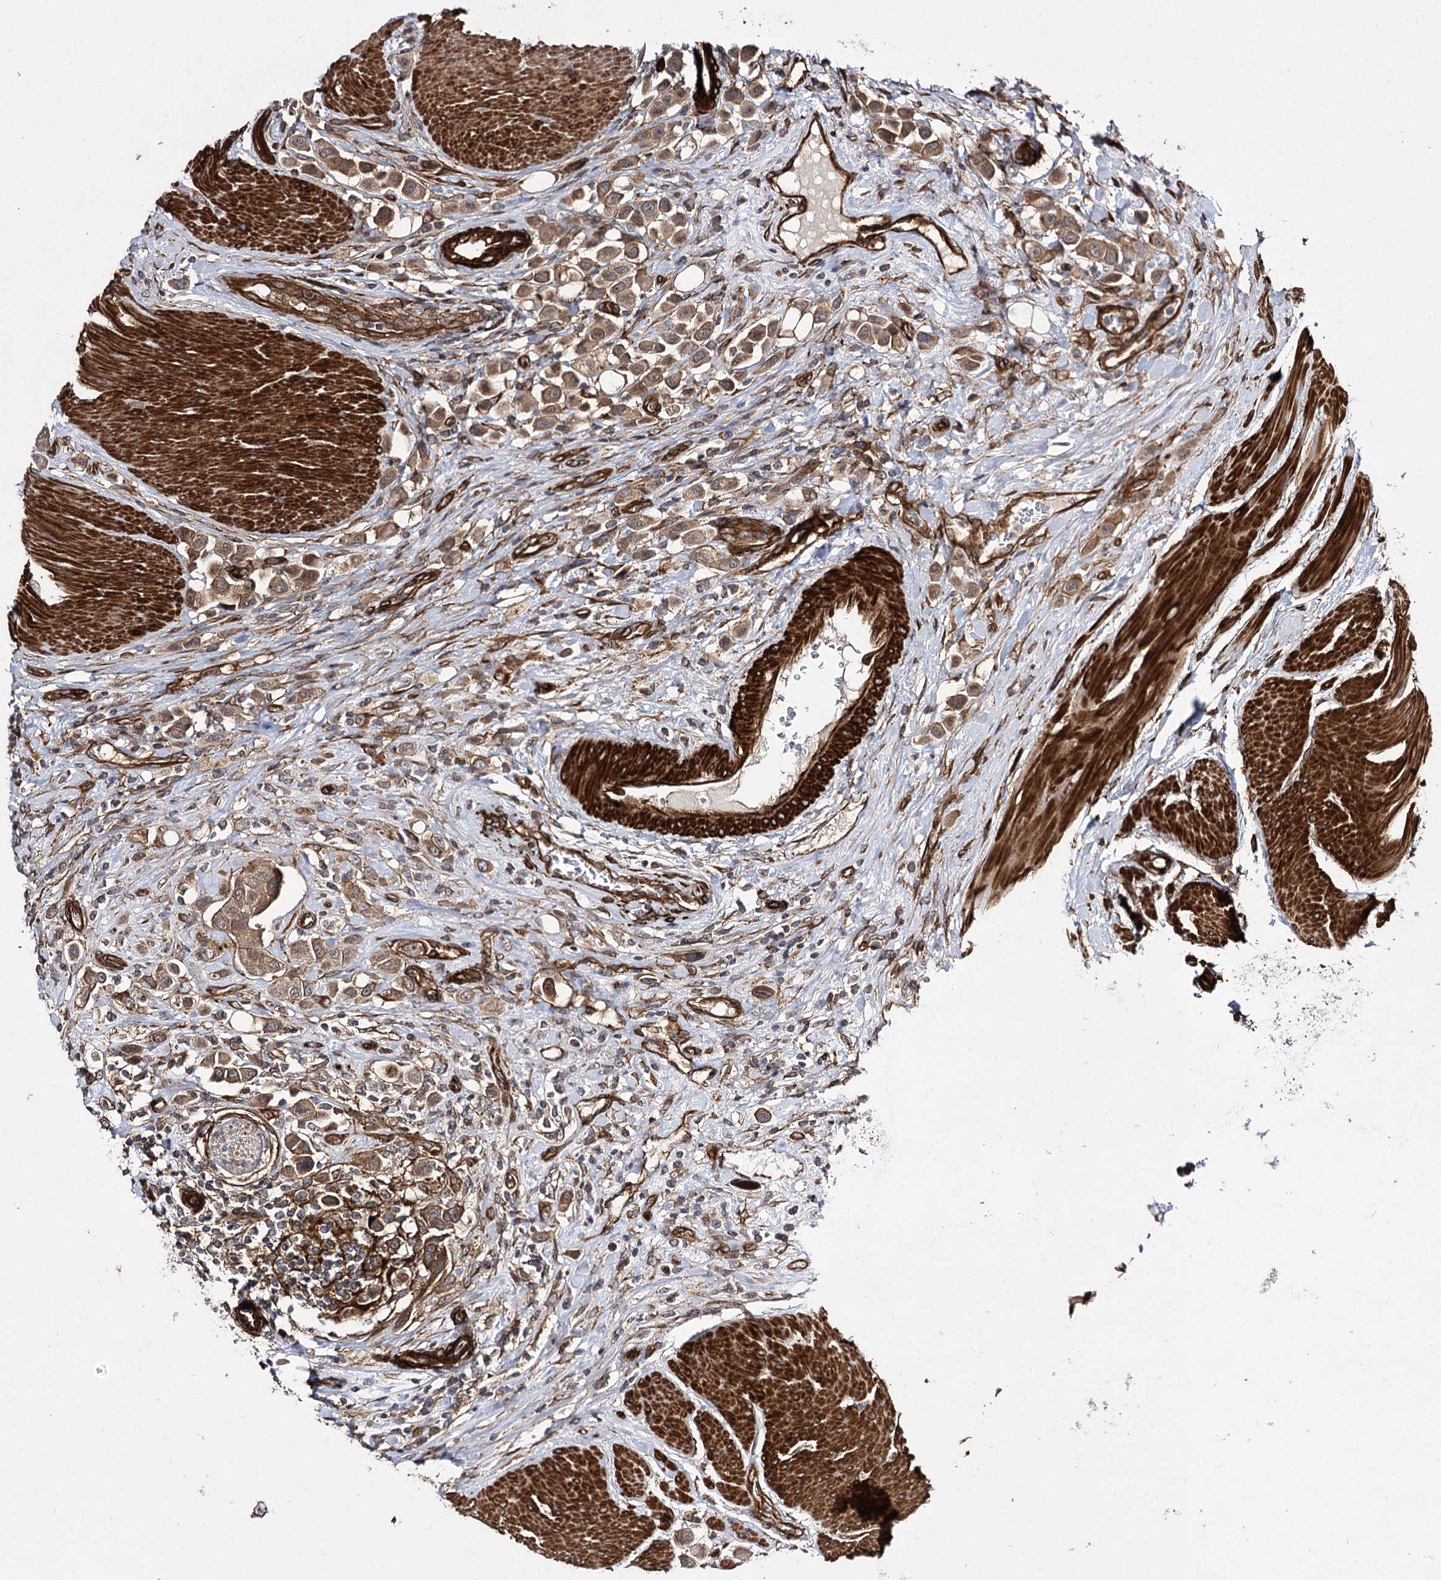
{"staining": {"intensity": "moderate", "quantity": ">75%", "location": "cytoplasmic/membranous"}, "tissue": "urothelial cancer", "cell_type": "Tumor cells", "image_type": "cancer", "snomed": [{"axis": "morphology", "description": "Urothelial carcinoma, High grade"}, {"axis": "topography", "description": "Urinary bladder"}], "caption": "Brown immunohistochemical staining in human high-grade urothelial carcinoma displays moderate cytoplasmic/membranous expression in approximately >75% of tumor cells. (brown staining indicates protein expression, while blue staining denotes nuclei).", "gene": "MYO1C", "patient": {"sex": "male", "age": 50}}